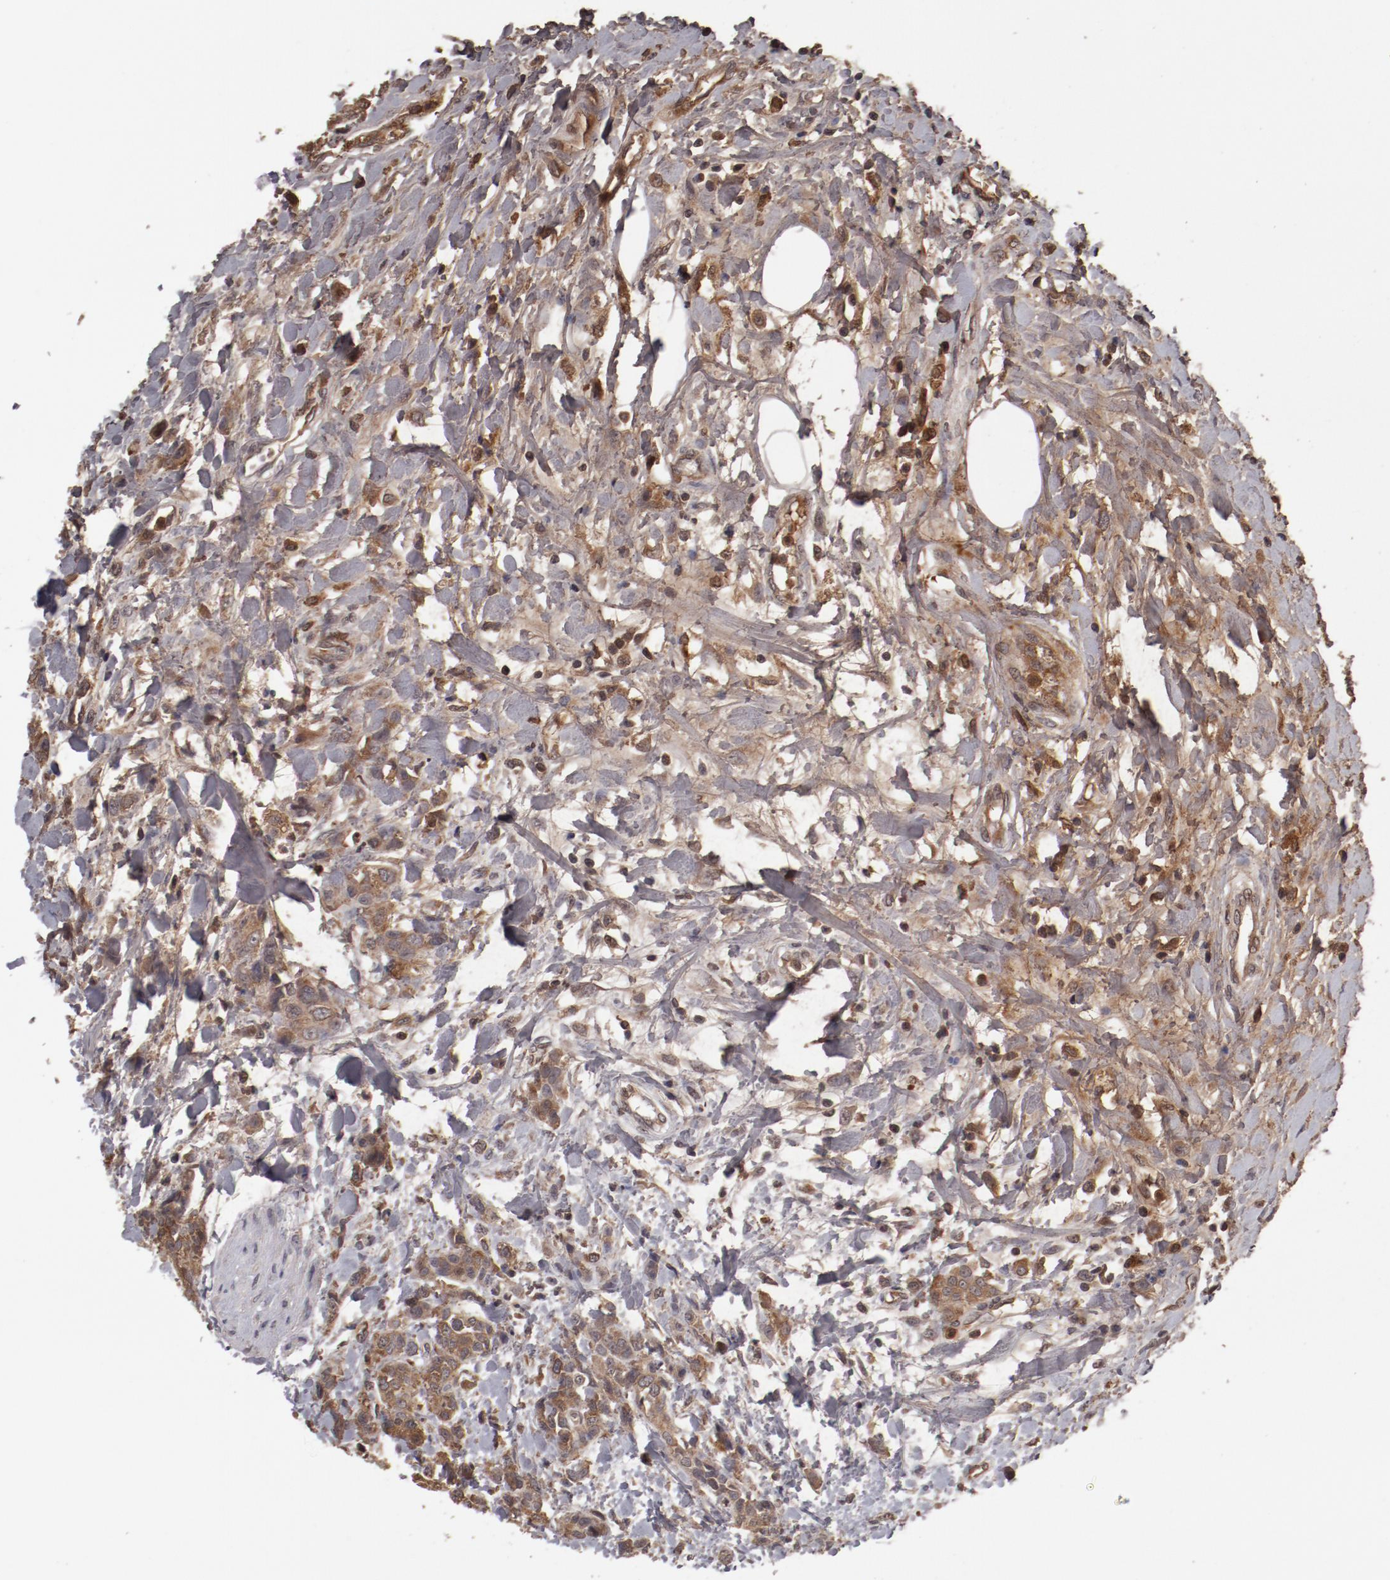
{"staining": {"intensity": "moderate", "quantity": ">75%", "location": "cytoplasmic/membranous"}, "tissue": "urothelial cancer", "cell_type": "Tumor cells", "image_type": "cancer", "snomed": [{"axis": "morphology", "description": "Urothelial carcinoma, High grade"}, {"axis": "topography", "description": "Urinary bladder"}], "caption": "Brown immunohistochemical staining in human high-grade urothelial carcinoma displays moderate cytoplasmic/membranous staining in about >75% of tumor cells. Nuclei are stained in blue.", "gene": "CP", "patient": {"sex": "male", "age": 56}}